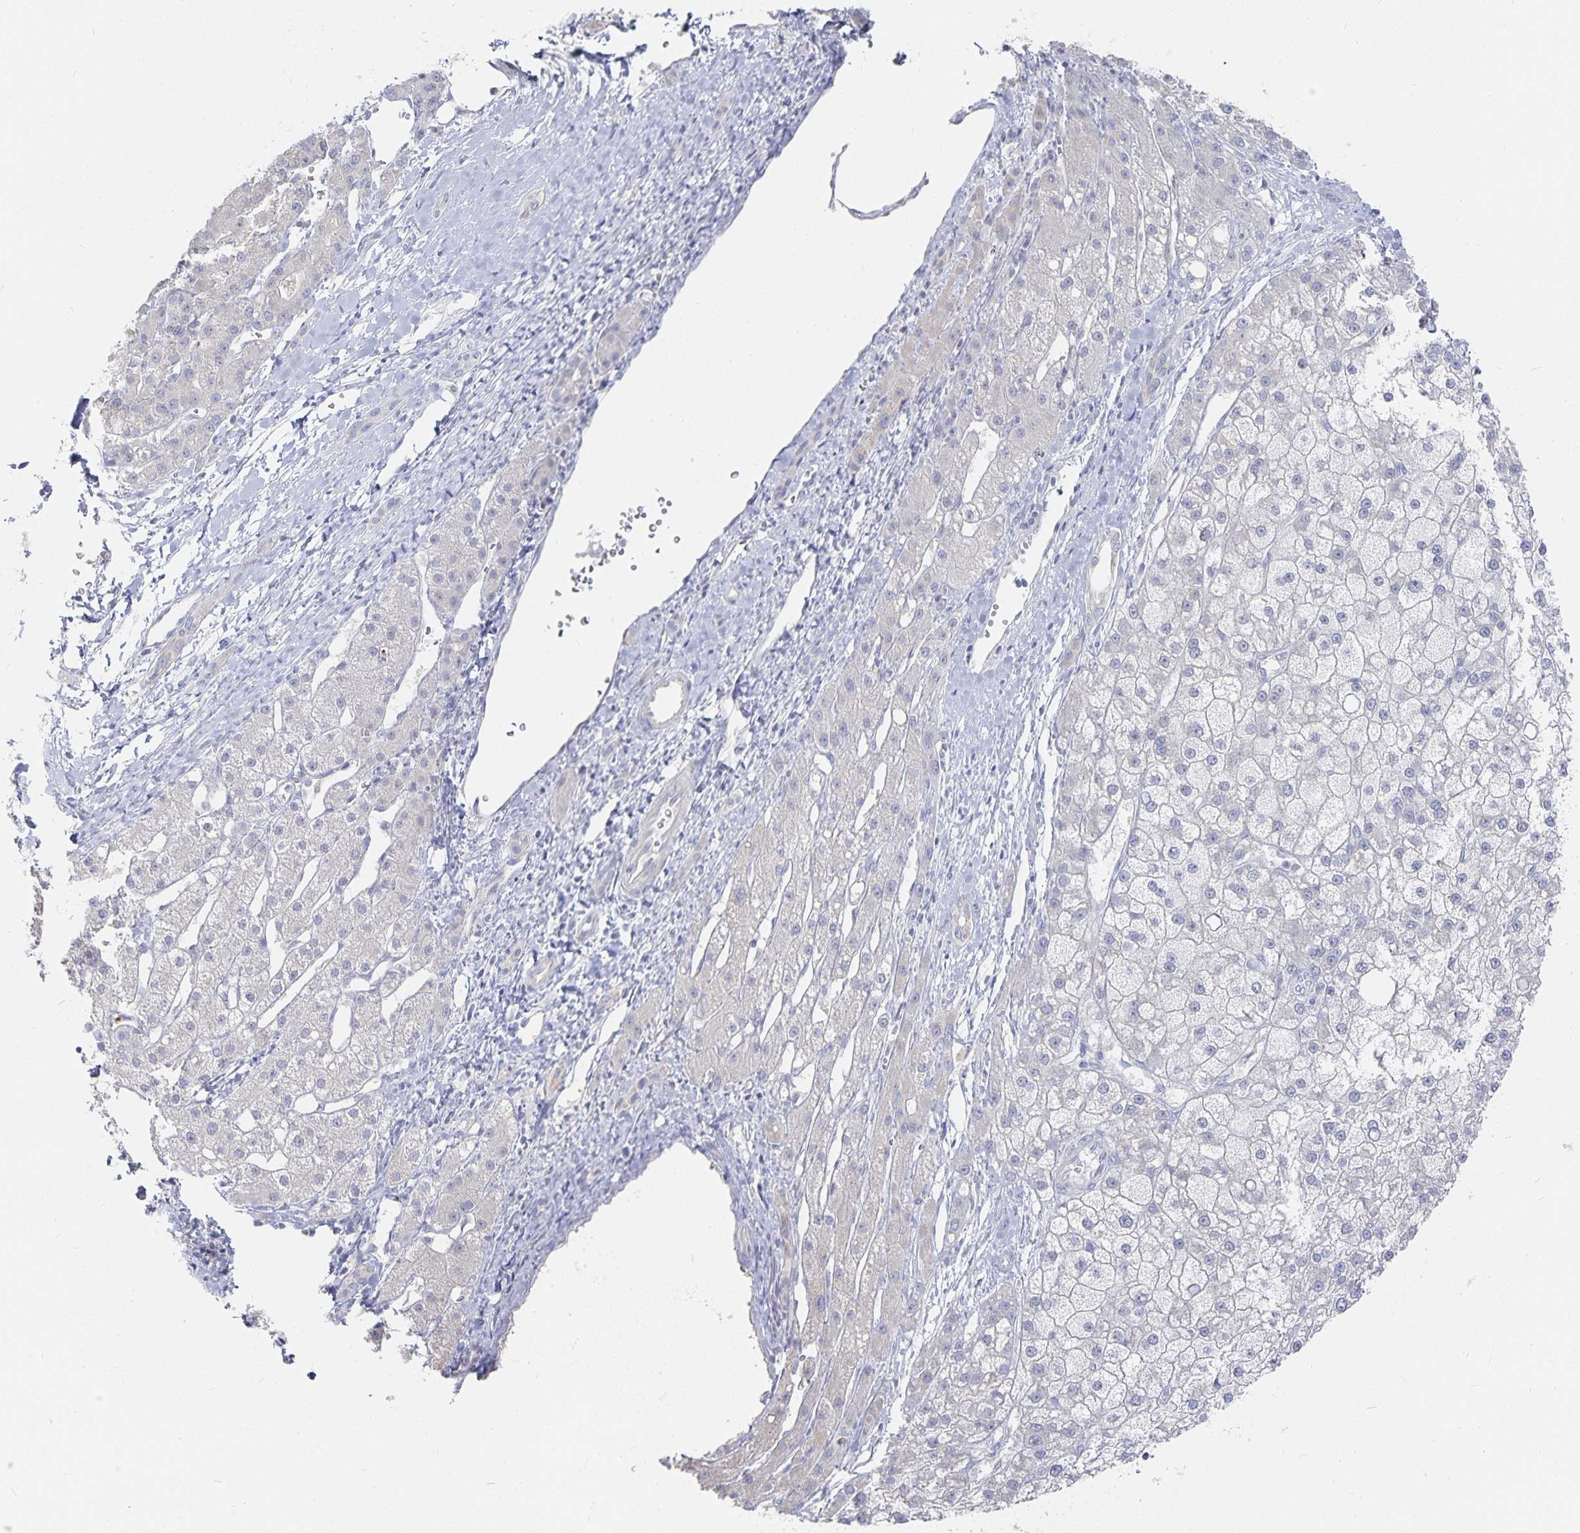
{"staining": {"intensity": "negative", "quantity": "none", "location": "none"}, "tissue": "liver cancer", "cell_type": "Tumor cells", "image_type": "cancer", "snomed": [{"axis": "morphology", "description": "Carcinoma, Hepatocellular, NOS"}, {"axis": "topography", "description": "Liver"}], "caption": "High power microscopy histopathology image of an immunohistochemistry (IHC) histopathology image of liver cancer, revealing no significant staining in tumor cells.", "gene": "DNAH9", "patient": {"sex": "male", "age": 67}}